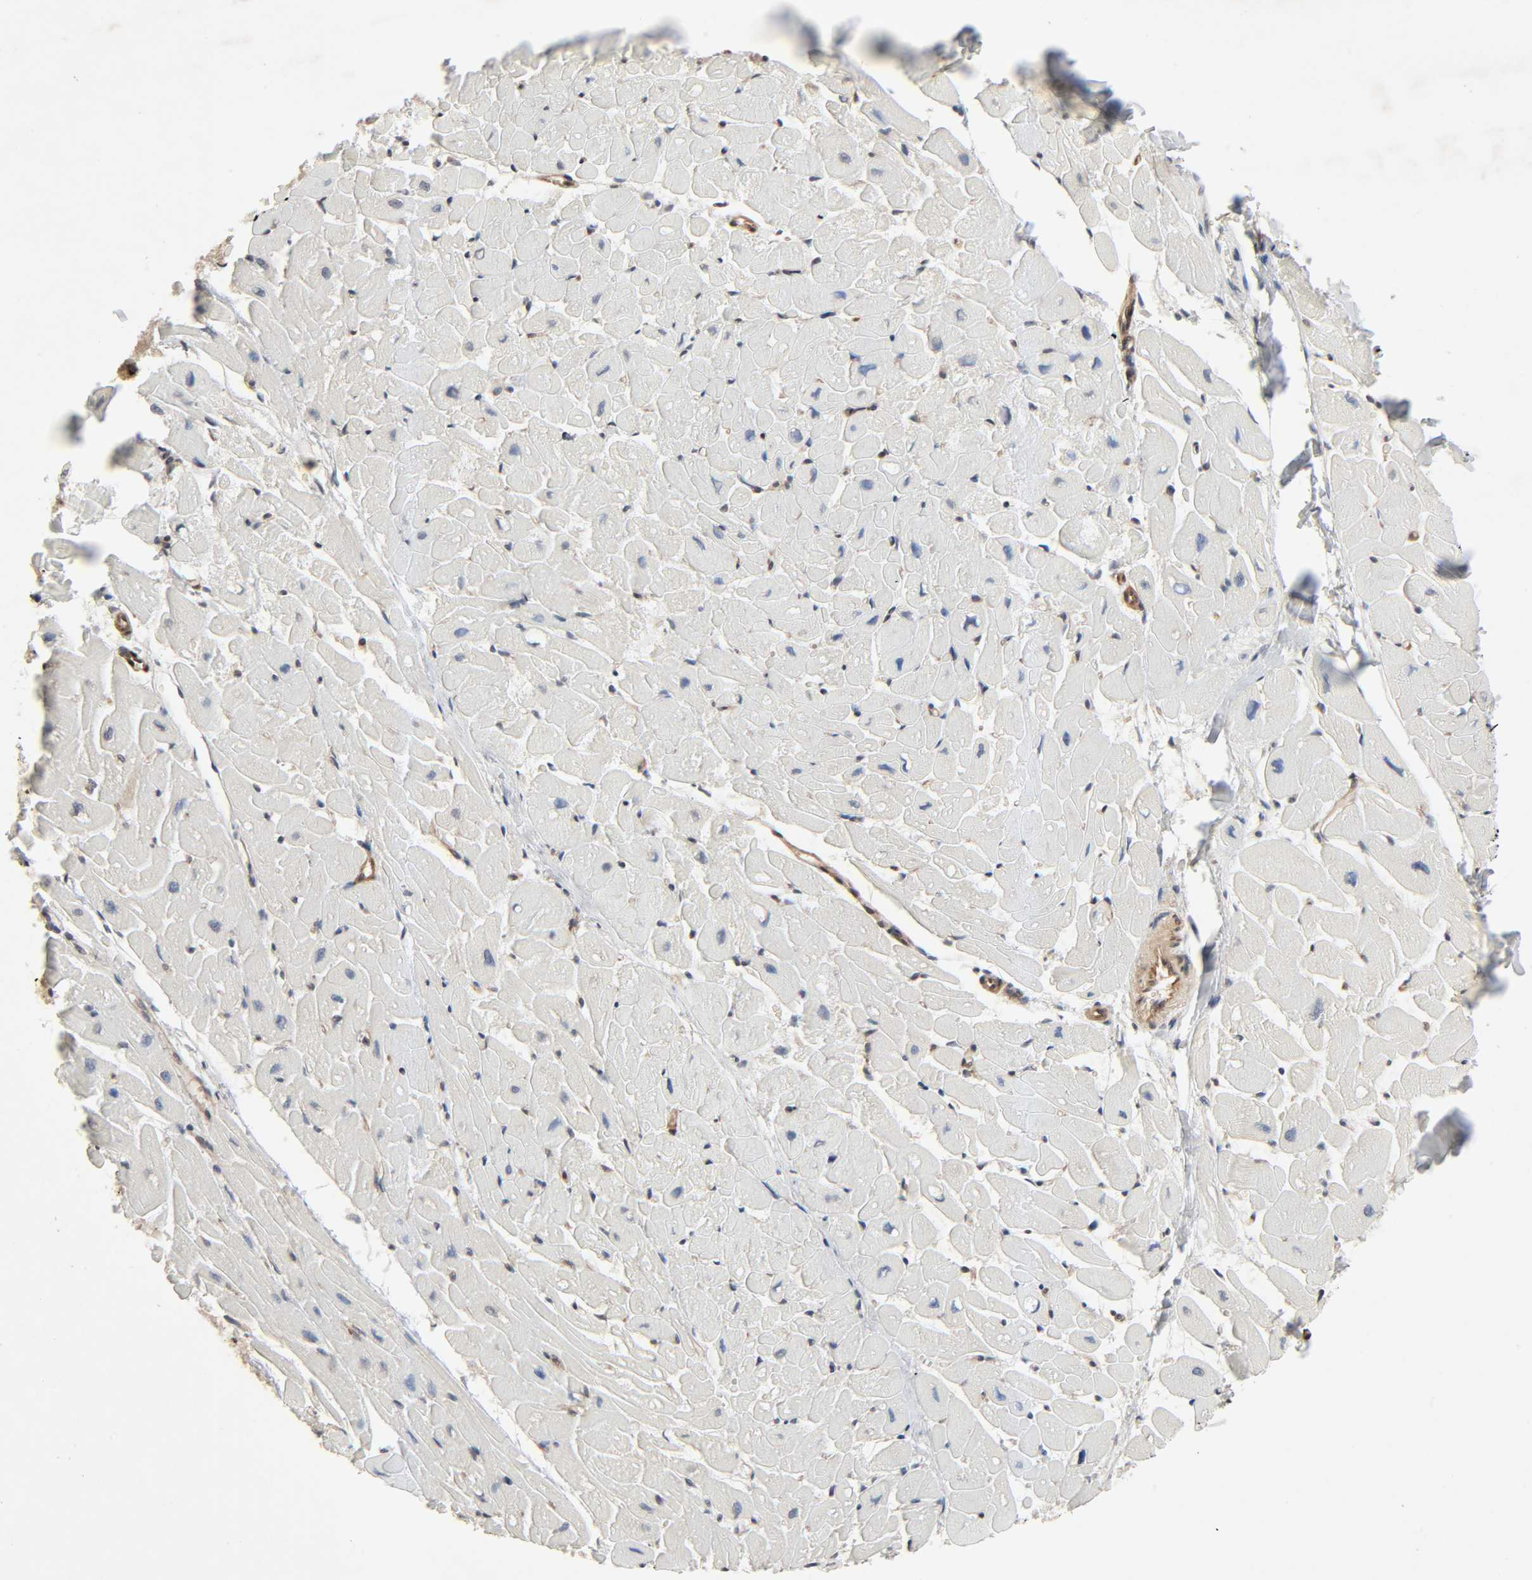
{"staining": {"intensity": "negative", "quantity": "none", "location": "none"}, "tissue": "heart muscle", "cell_type": "Cardiomyocytes", "image_type": "normal", "snomed": [{"axis": "morphology", "description": "Normal tissue, NOS"}, {"axis": "topography", "description": "Heart"}], "caption": "Cardiomyocytes show no significant protein expression in unremarkable heart muscle. The staining was performed using DAB to visualize the protein expression in brown, while the nuclei were stained in blue with hematoxylin (Magnification: 20x).", "gene": "PTK2", "patient": {"sex": "female", "age": 19}}